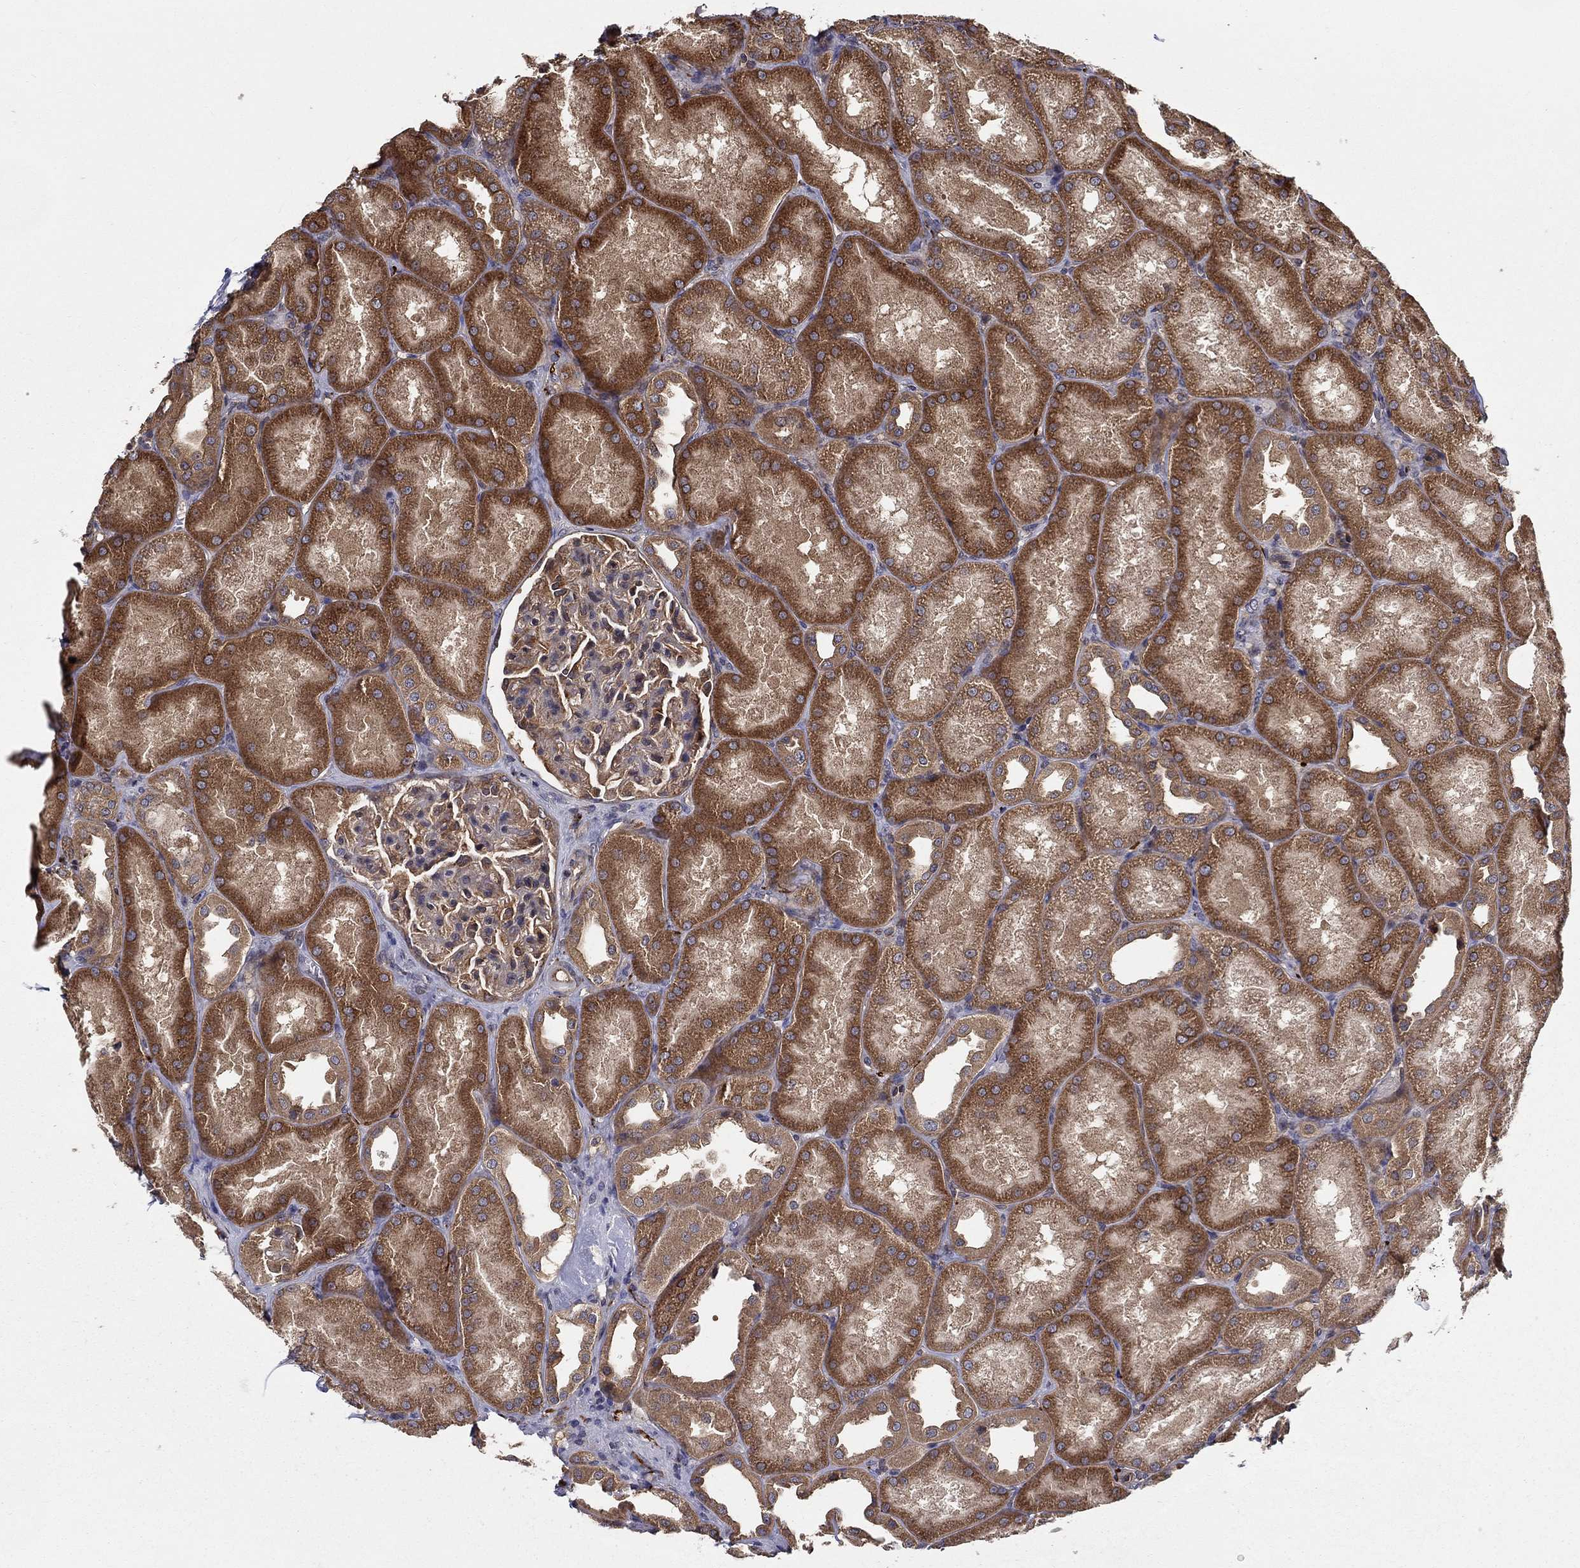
{"staining": {"intensity": "strong", "quantity": "25%-75%", "location": "cytoplasmic/membranous"}, "tissue": "kidney", "cell_type": "Cells in glomeruli", "image_type": "normal", "snomed": [{"axis": "morphology", "description": "Normal tissue, NOS"}, {"axis": "topography", "description": "Kidney"}], "caption": "Cells in glomeruli show high levels of strong cytoplasmic/membranous expression in approximately 25%-75% of cells in normal human kidney.", "gene": "BMERB1", "patient": {"sex": "male", "age": 61}}